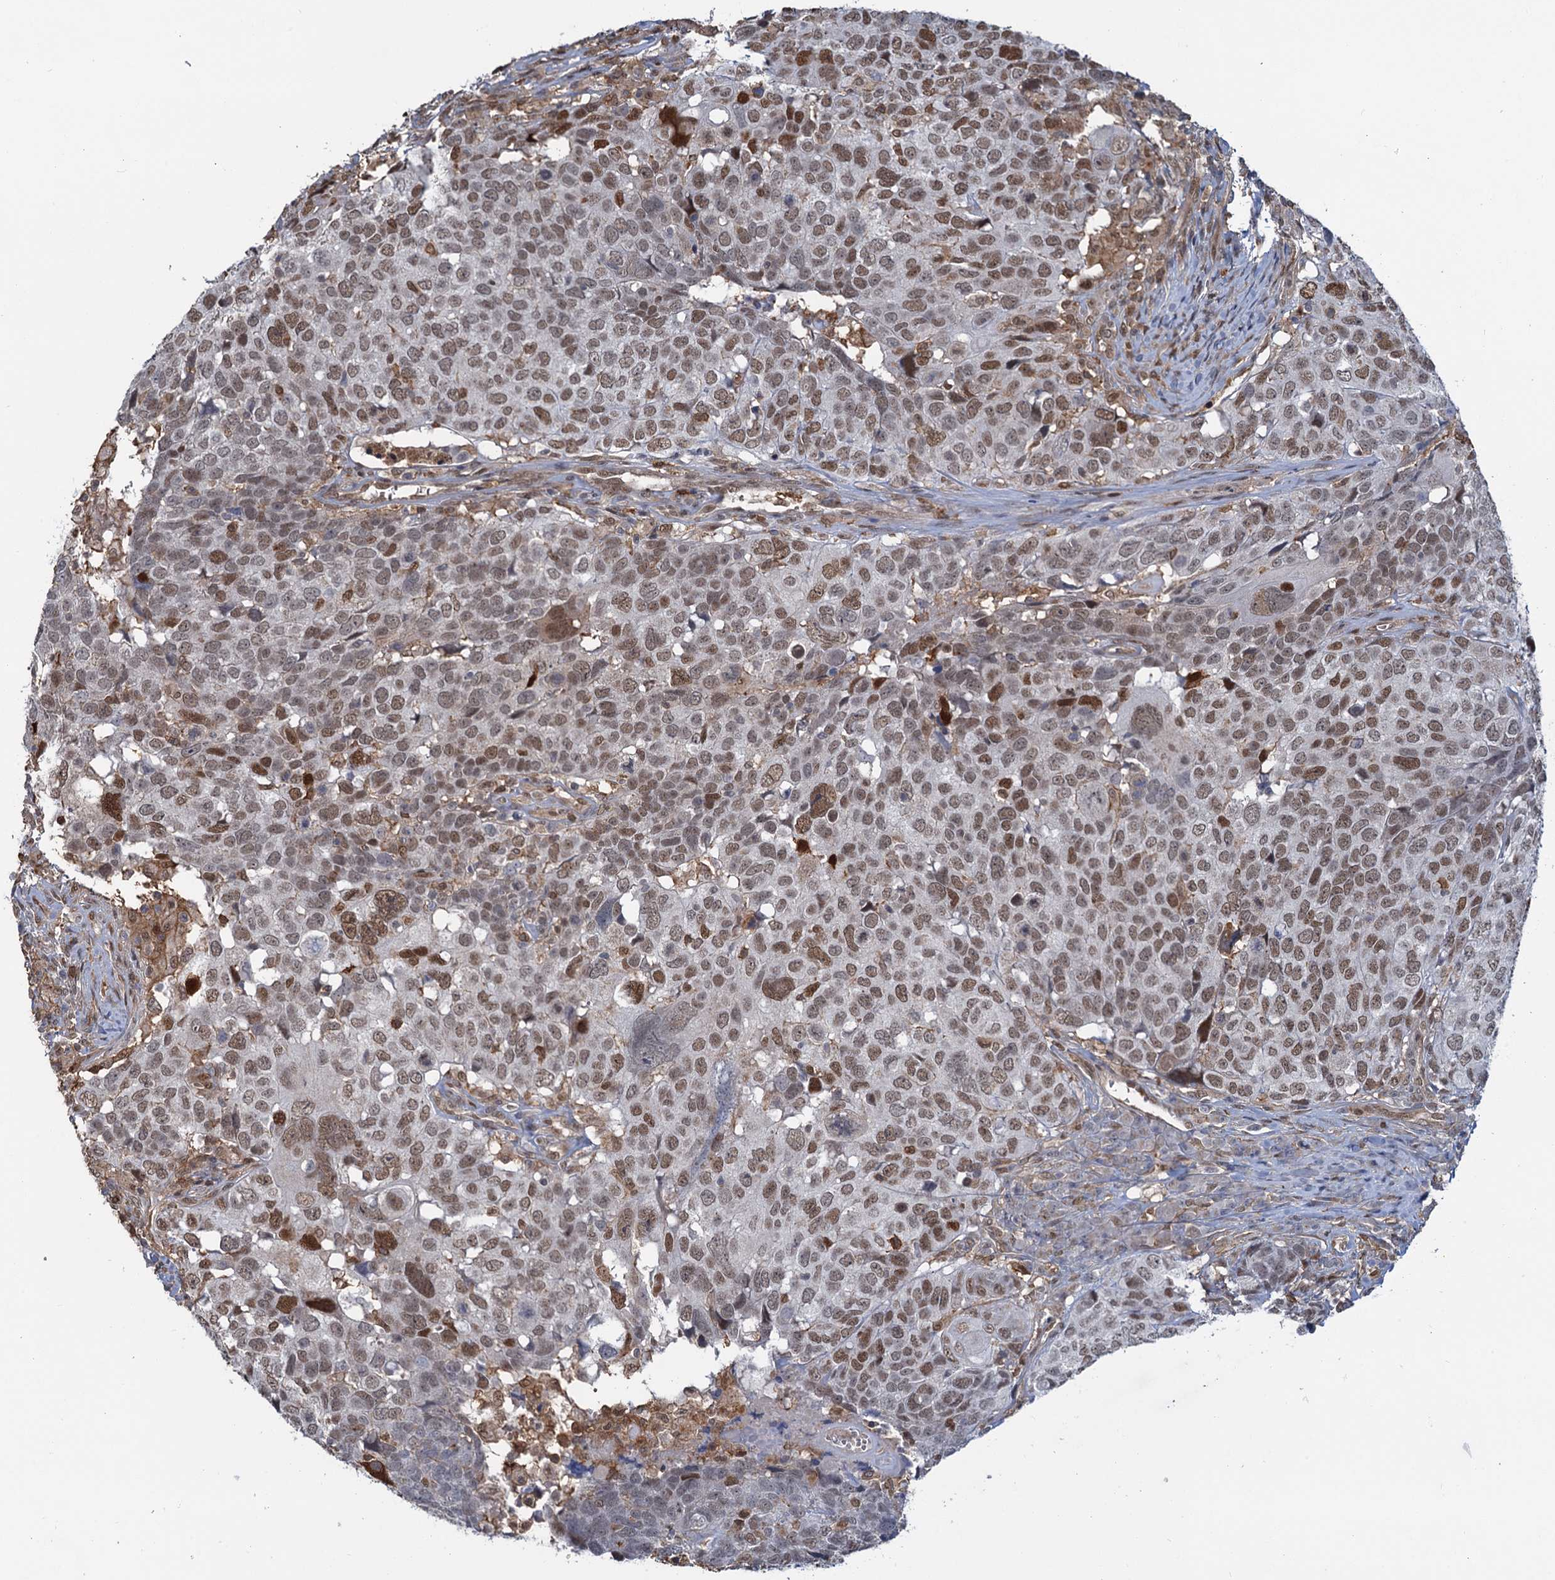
{"staining": {"intensity": "moderate", "quantity": ">75%", "location": "nuclear"}, "tissue": "head and neck cancer", "cell_type": "Tumor cells", "image_type": "cancer", "snomed": [{"axis": "morphology", "description": "Squamous cell carcinoma, NOS"}, {"axis": "topography", "description": "Head-Neck"}], "caption": "Squamous cell carcinoma (head and neck) was stained to show a protein in brown. There is medium levels of moderate nuclear expression in about >75% of tumor cells. (DAB IHC, brown staining for protein, blue staining for nuclei).", "gene": "ZNF609", "patient": {"sex": "male", "age": 66}}